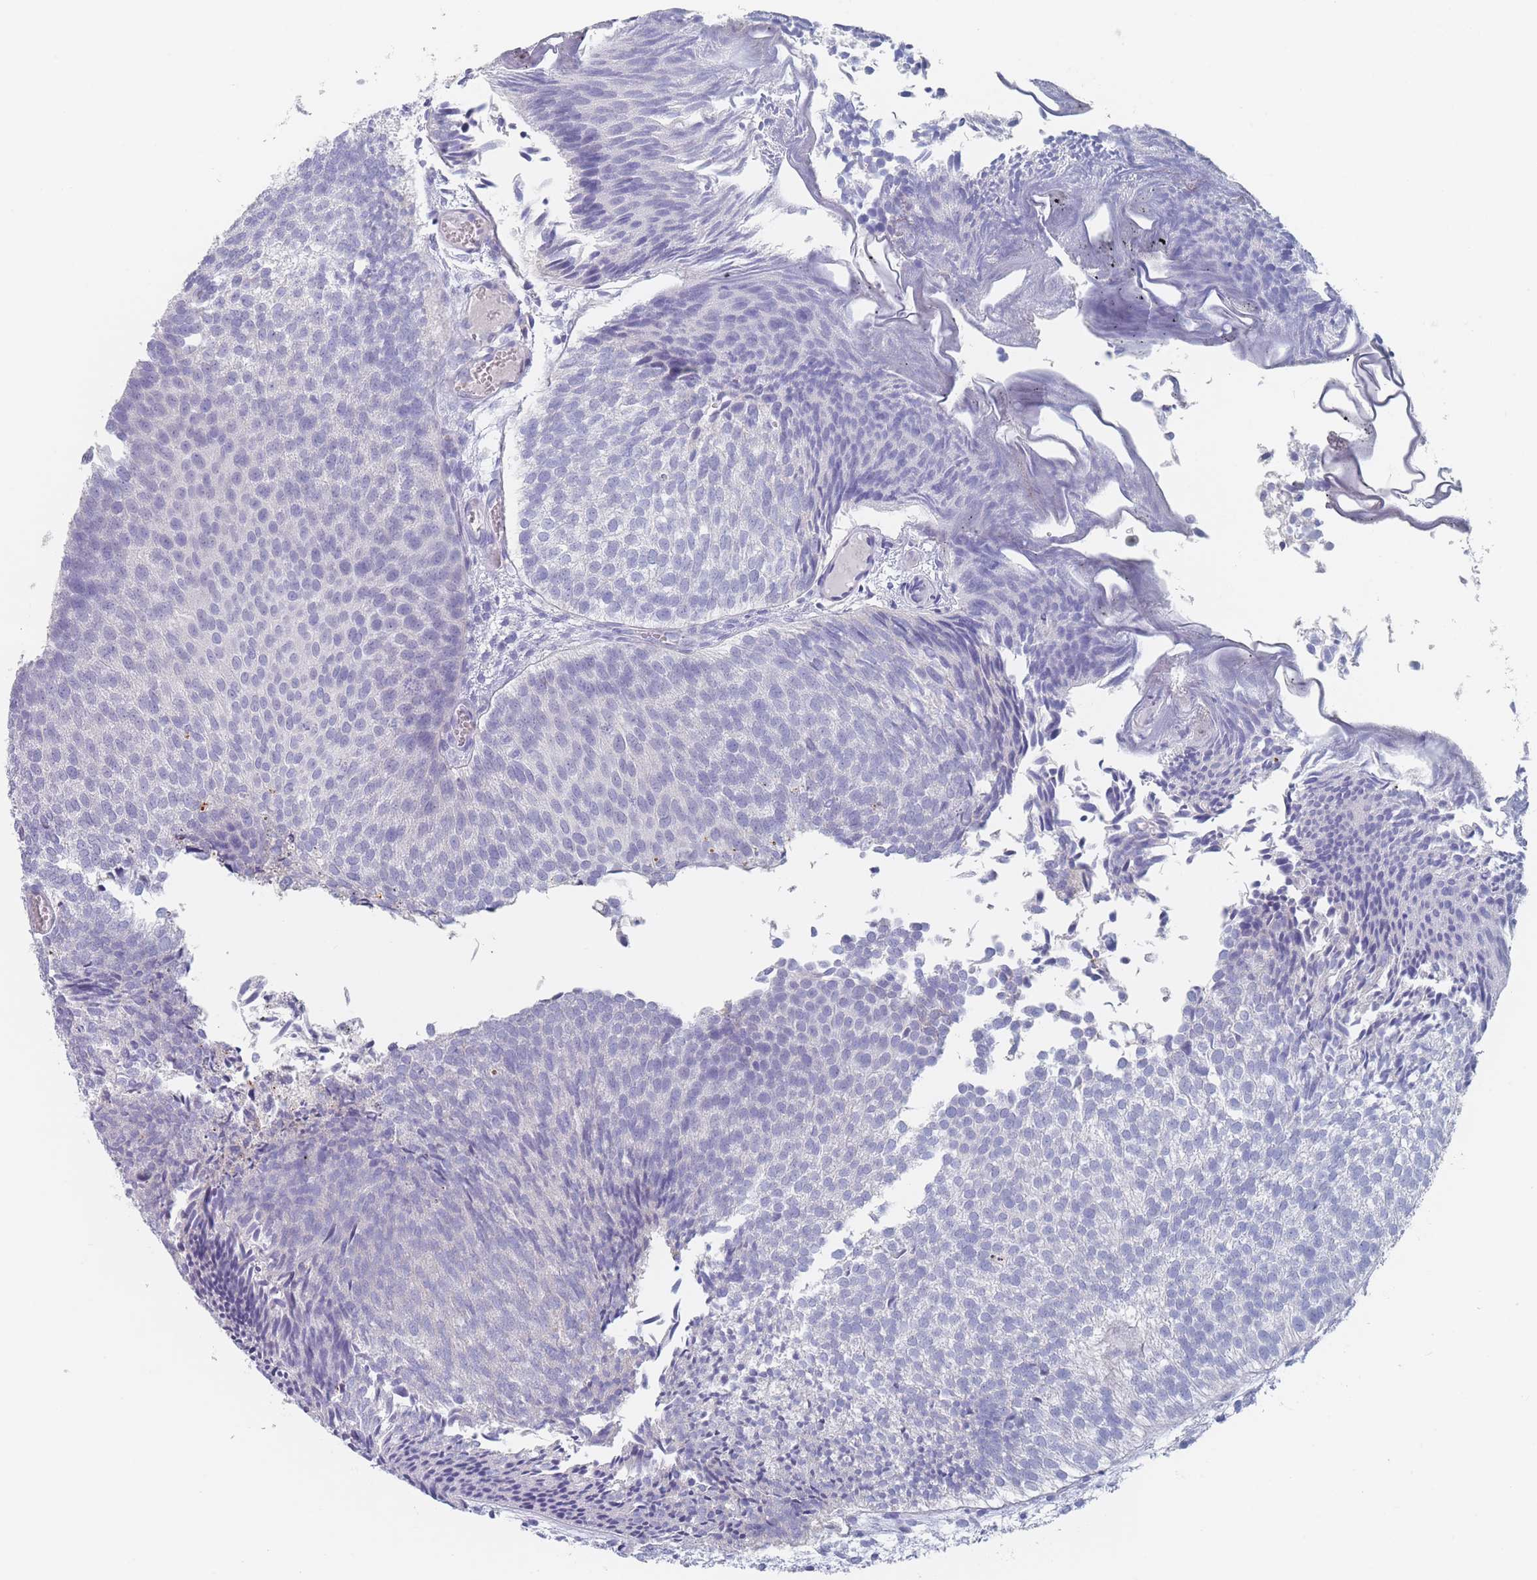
{"staining": {"intensity": "negative", "quantity": "none", "location": "none"}, "tissue": "urothelial cancer", "cell_type": "Tumor cells", "image_type": "cancer", "snomed": [{"axis": "morphology", "description": "Urothelial carcinoma, Low grade"}, {"axis": "topography", "description": "Urinary bladder"}], "caption": "Urothelial cancer stained for a protein using immunohistochemistry (IHC) reveals no expression tumor cells.", "gene": "ATP1A3", "patient": {"sex": "male", "age": 84}}